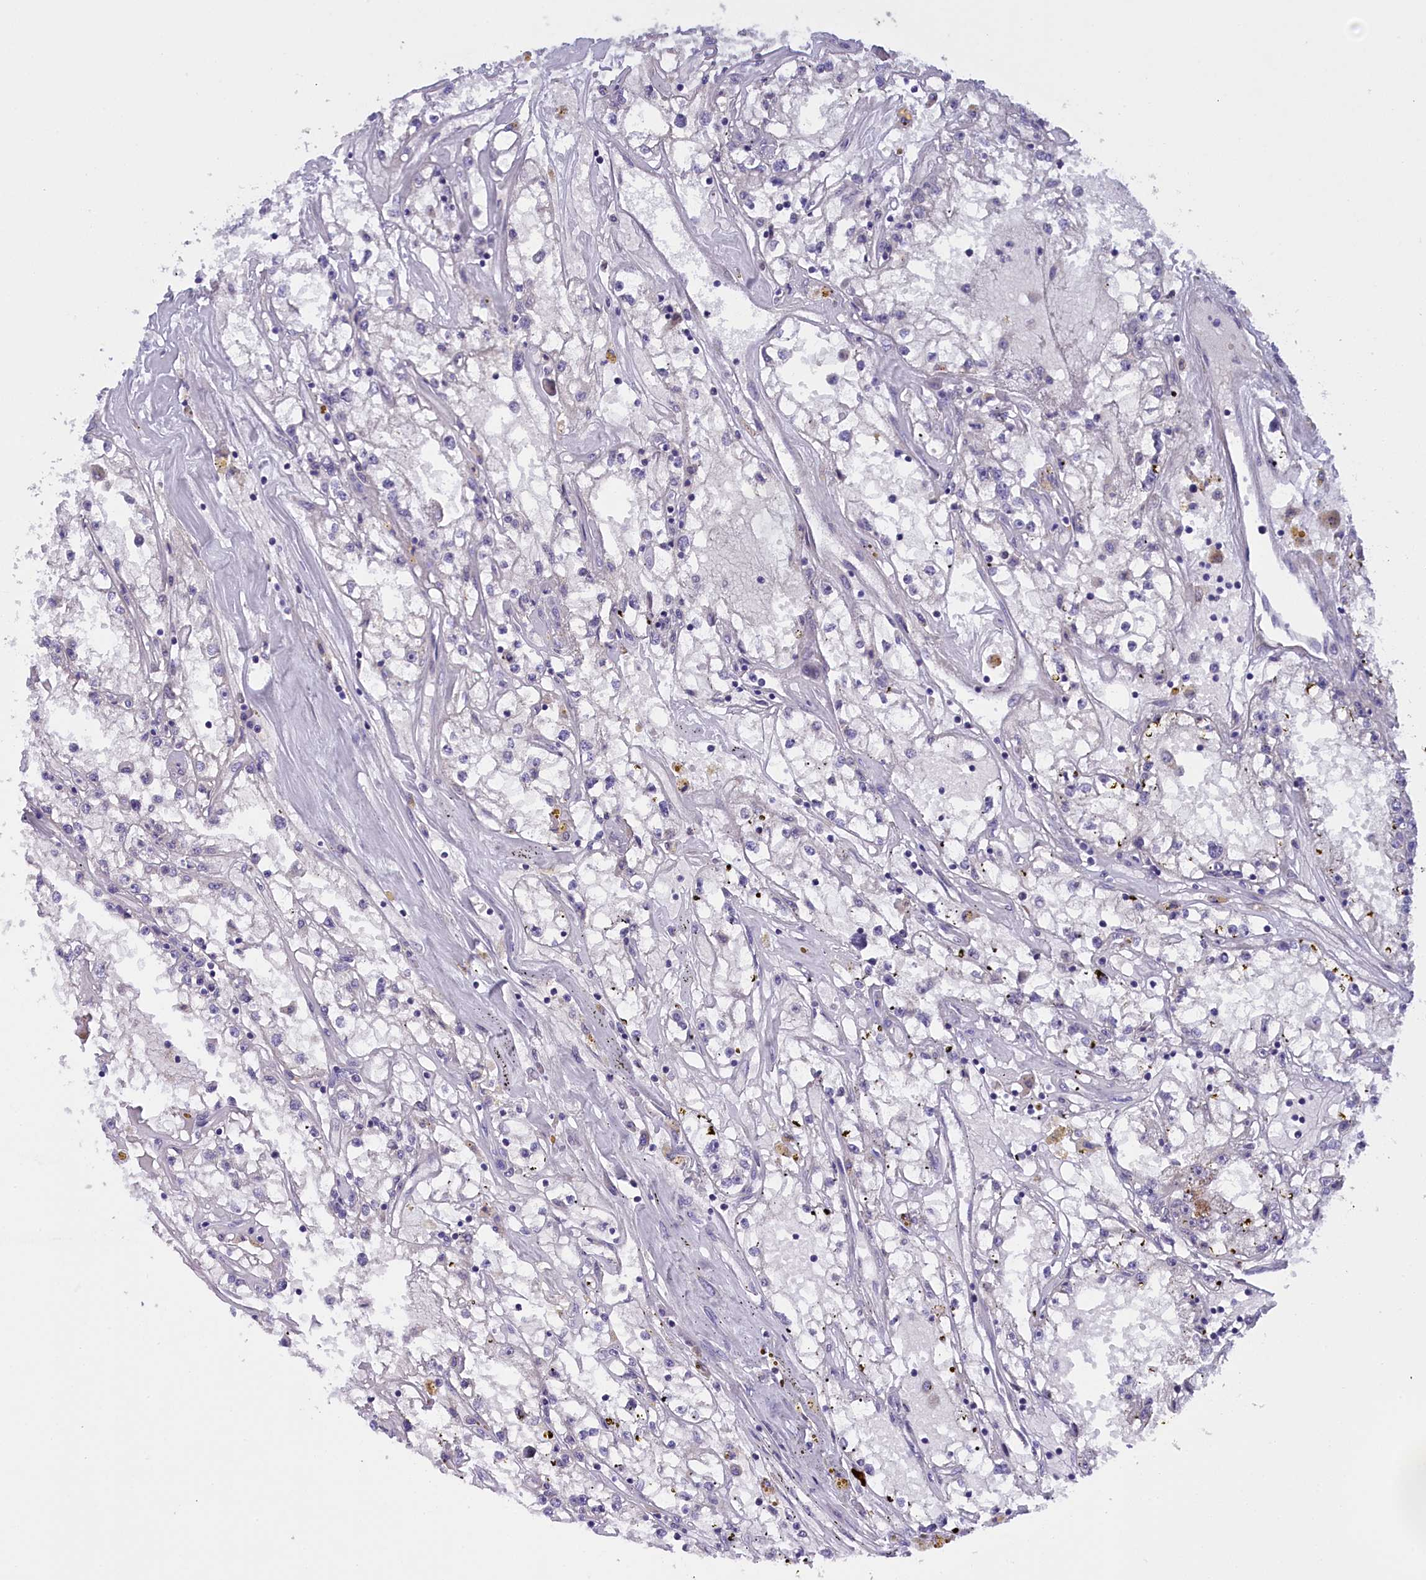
{"staining": {"intensity": "negative", "quantity": "none", "location": "none"}, "tissue": "renal cancer", "cell_type": "Tumor cells", "image_type": "cancer", "snomed": [{"axis": "morphology", "description": "Adenocarcinoma, NOS"}, {"axis": "topography", "description": "Kidney"}], "caption": "High magnification brightfield microscopy of renal cancer stained with DAB (3,3'-diaminobenzidine) (brown) and counterstained with hematoxylin (blue): tumor cells show no significant expression.", "gene": "FAM149B1", "patient": {"sex": "male", "age": 56}}